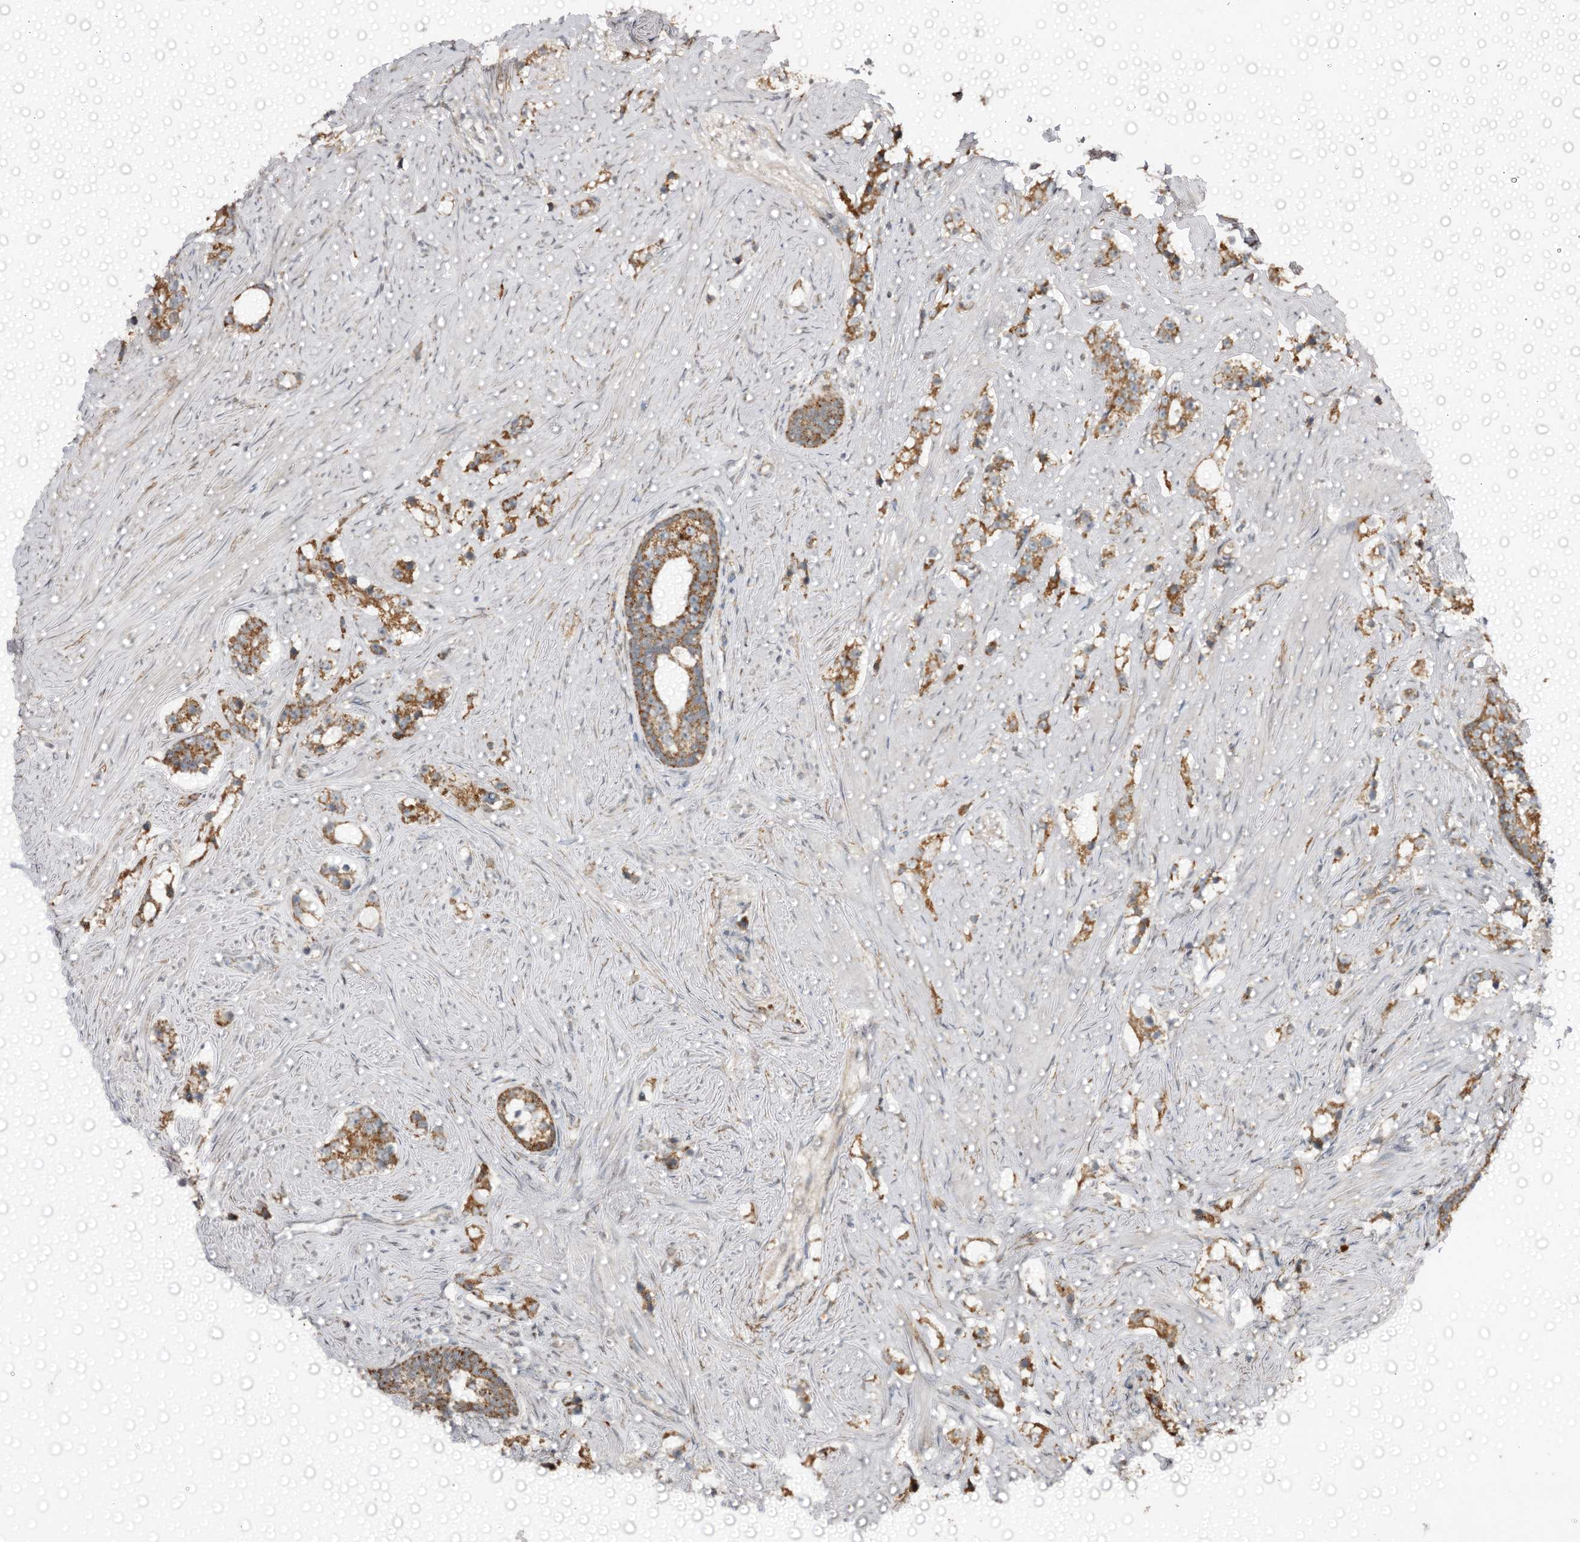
{"staining": {"intensity": "moderate", "quantity": ">75%", "location": "cytoplasmic/membranous"}, "tissue": "prostate cancer", "cell_type": "Tumor cells", "image_type": "cancer", "snomed": [{"axis": "morphology", "description": "Adenocarcinoma, High grade"}, {"axis": "topography", "description": "Prostate"}], "caption": "A histopathology image of adenocarcinoma (high-grade) (prostate) stained for a protein shows moderate cytoplasmic/membranous brown staining in tumor cells.", "gene": "CBR4", "patient": {"sex": "male", "age": 63}}